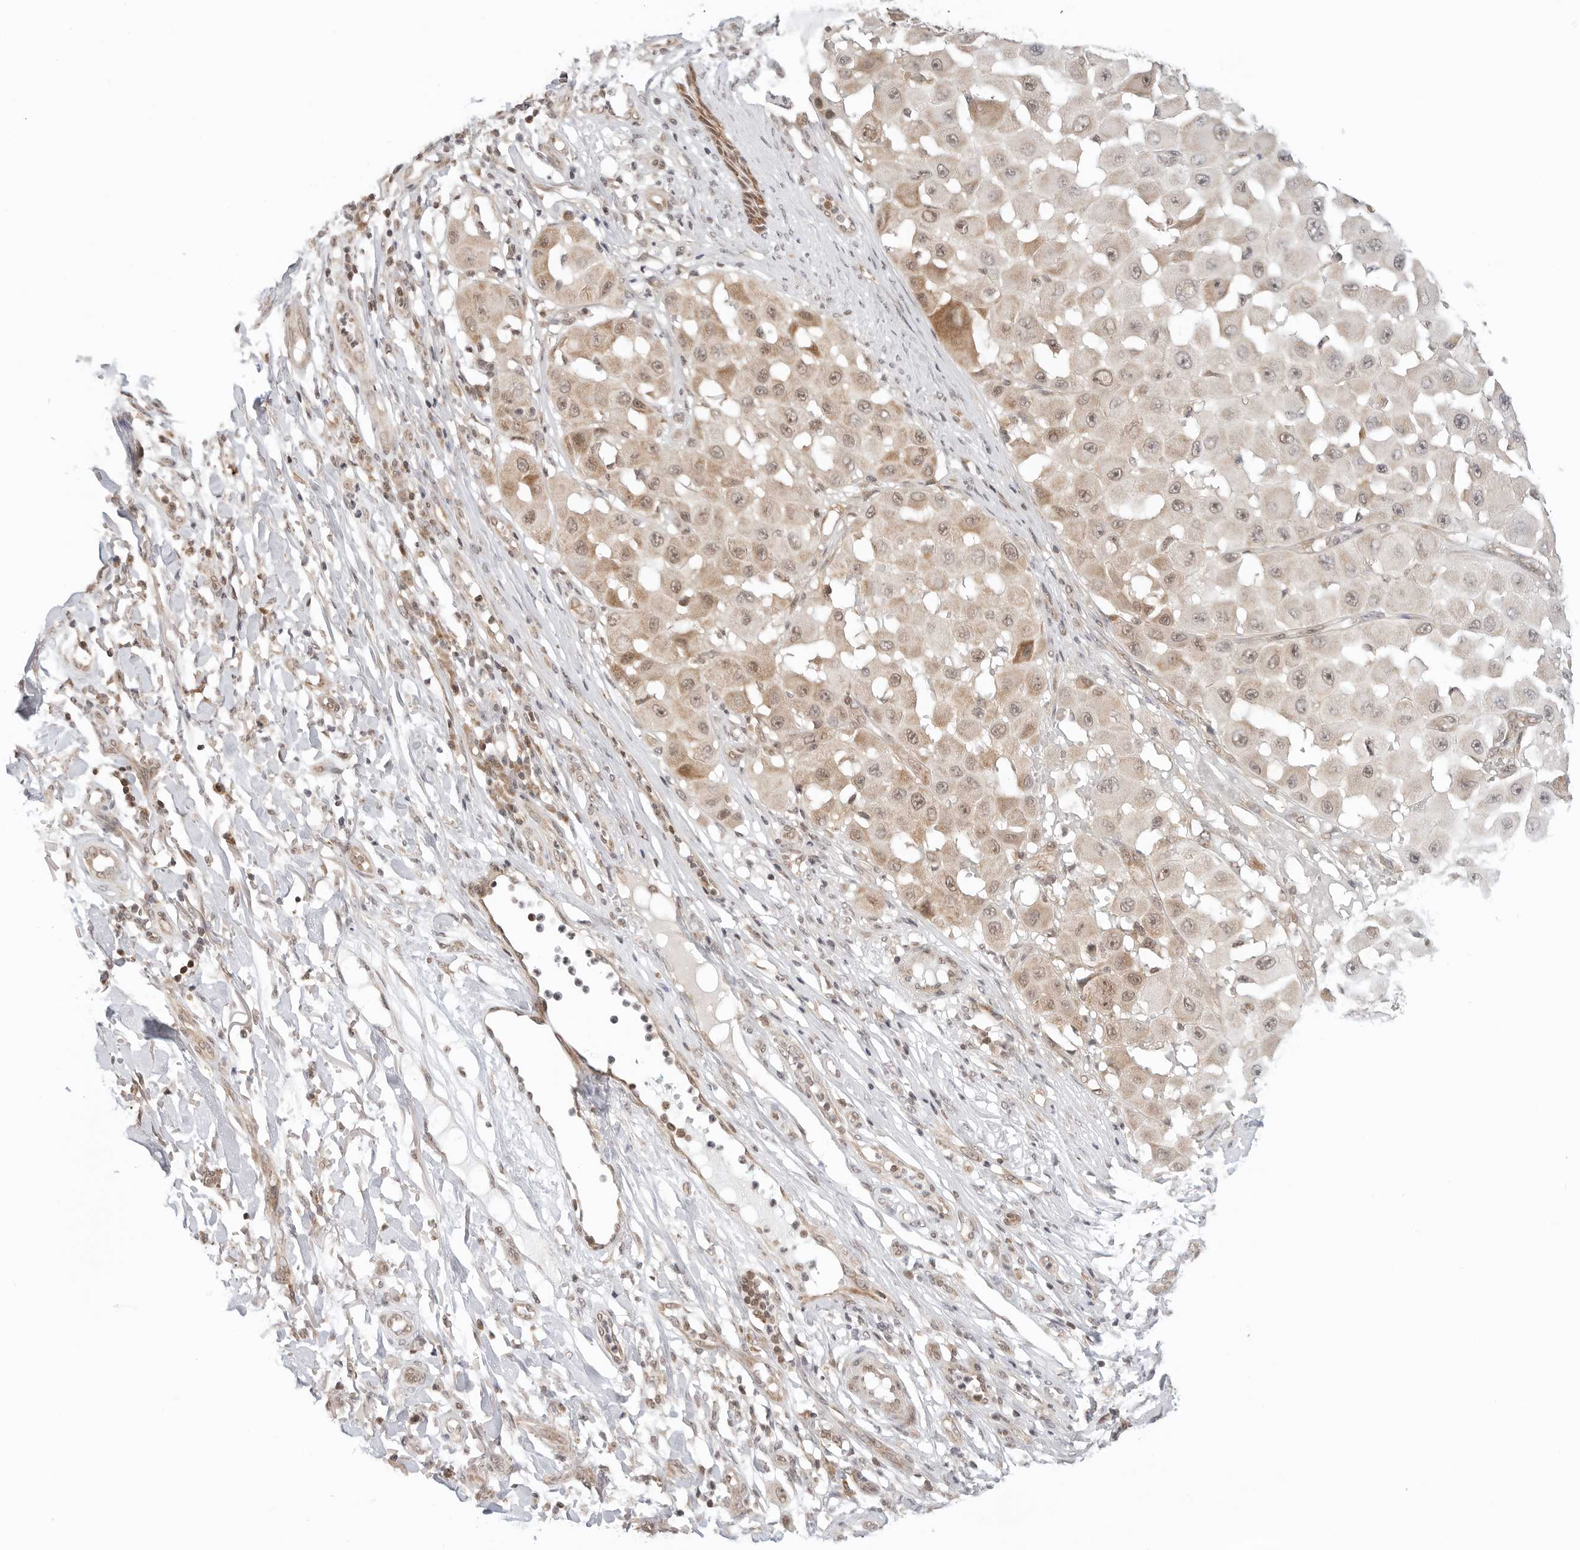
{"staining": {"intensity": "moderate", "quantity": "<25%", "location": "nuclear"}, "tissue": "melanoma", "cell_type": "Tumor cells", "image_type": "cancer", "snomed": [{"axis": "morphology", "description": "Malignant melanoma, NOS"}, {"axis": "topography", "description": "Skin"}], "caption": "IHC of melanoma exhibits low levels of moderate nuclear positivity in about <25% of tumor cells. The staining was performed using DAB (3,3'-diaminobenzidine) to visualize the protein expression in brown, while the nuclei were stained in blue with hematoxylin (Magnification: 20x).", "gene": "METAP1", "patient": {"sex": "female", "age": 81}}